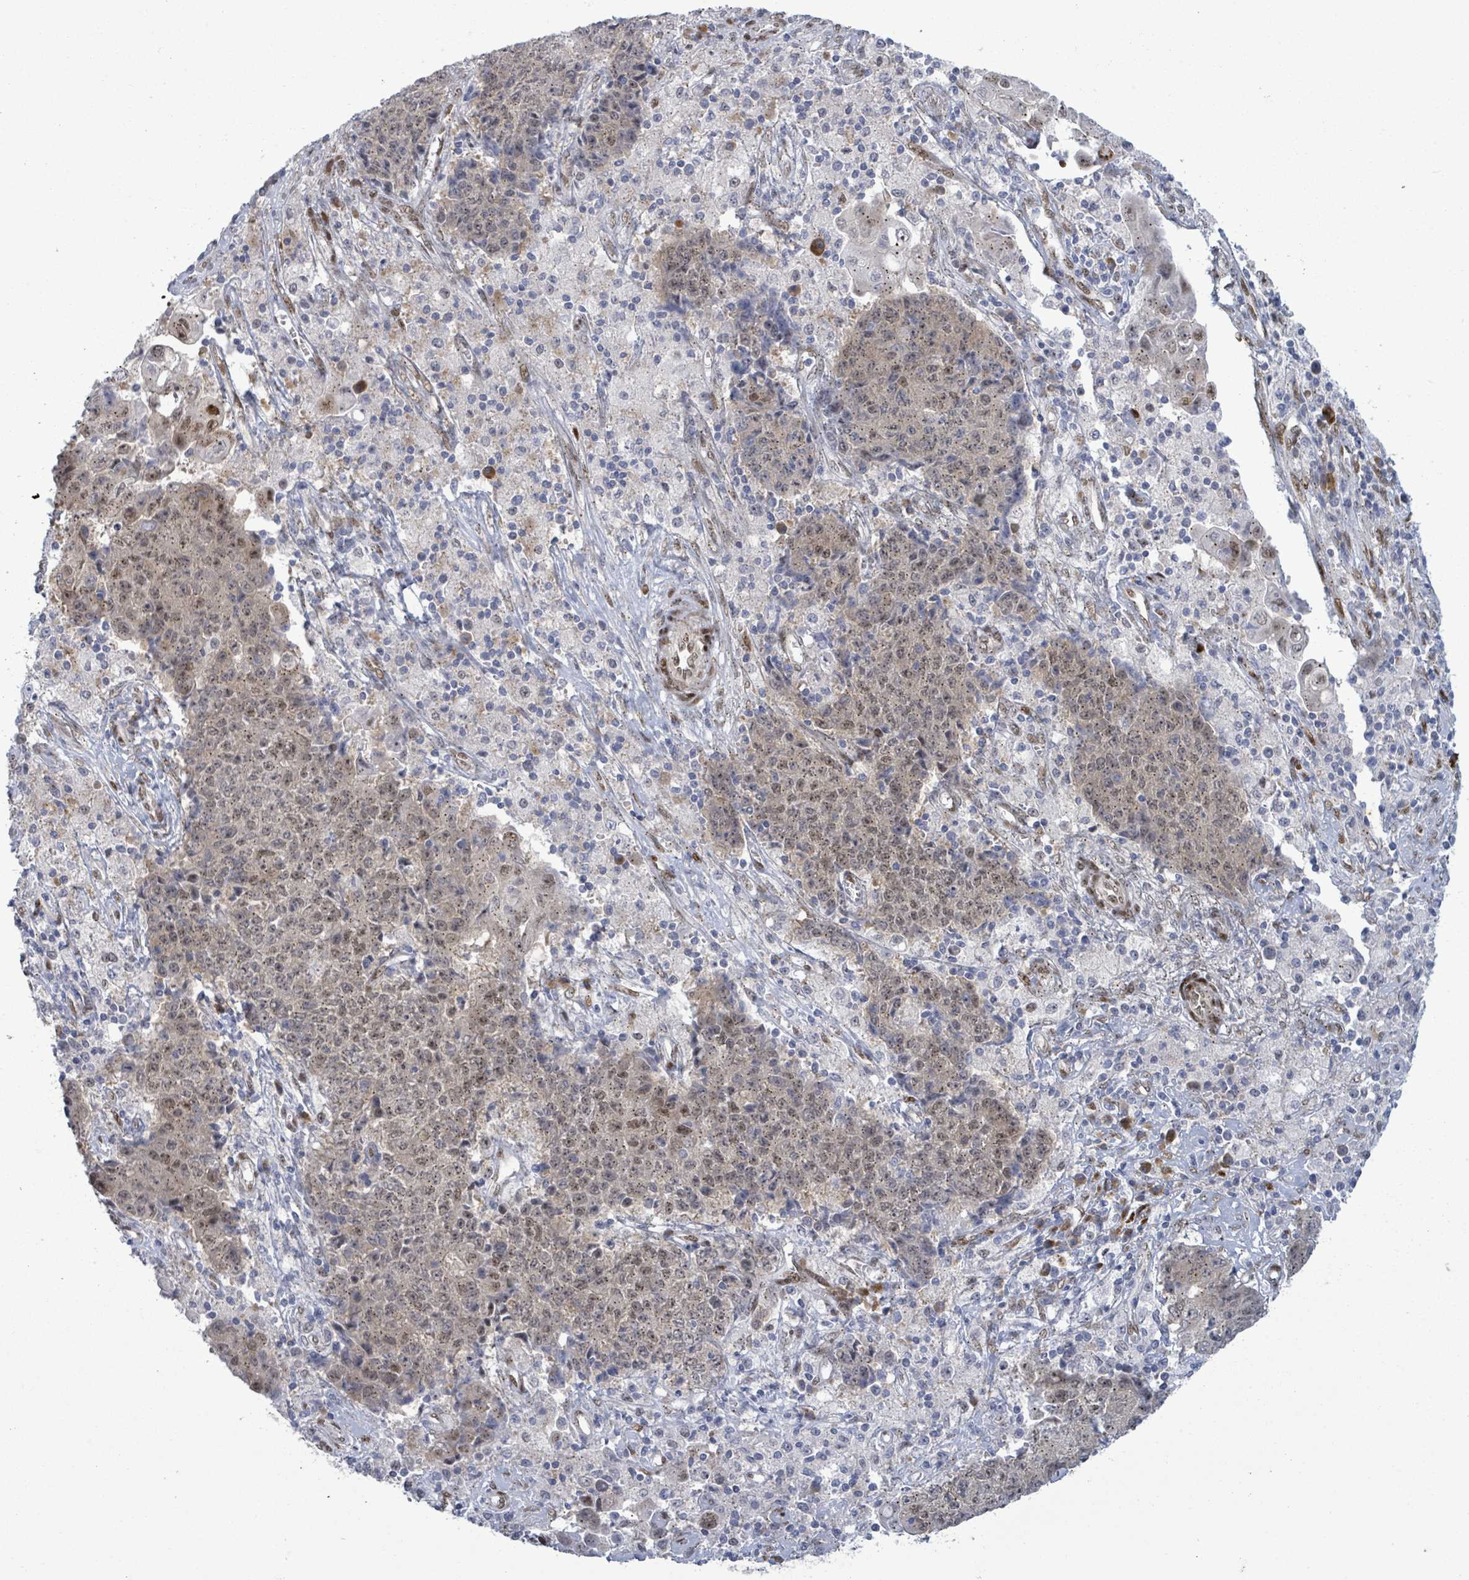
{"staining": {"intensity": "moderate", "quantity": "25%-75%", "location": "cytoplasmic/membranous,nuclear"}, "tissue": "ovarian cancer", "cell_type": "Tumor cells", "image_type": "cancer", "snomed": [{"axis": "morphology", "description": "Carcinoma, endometroid"}, {"axis": "topography", "description": "Ovary"}], "caption": "A brown stain shows moderate cytoplasmic/membranous and nuclear staining of a protein in human ovarian endometroid carcinoma tumor cells.", "gene": "TUSC1", "patient": {"sex": "female", "age": 42}}